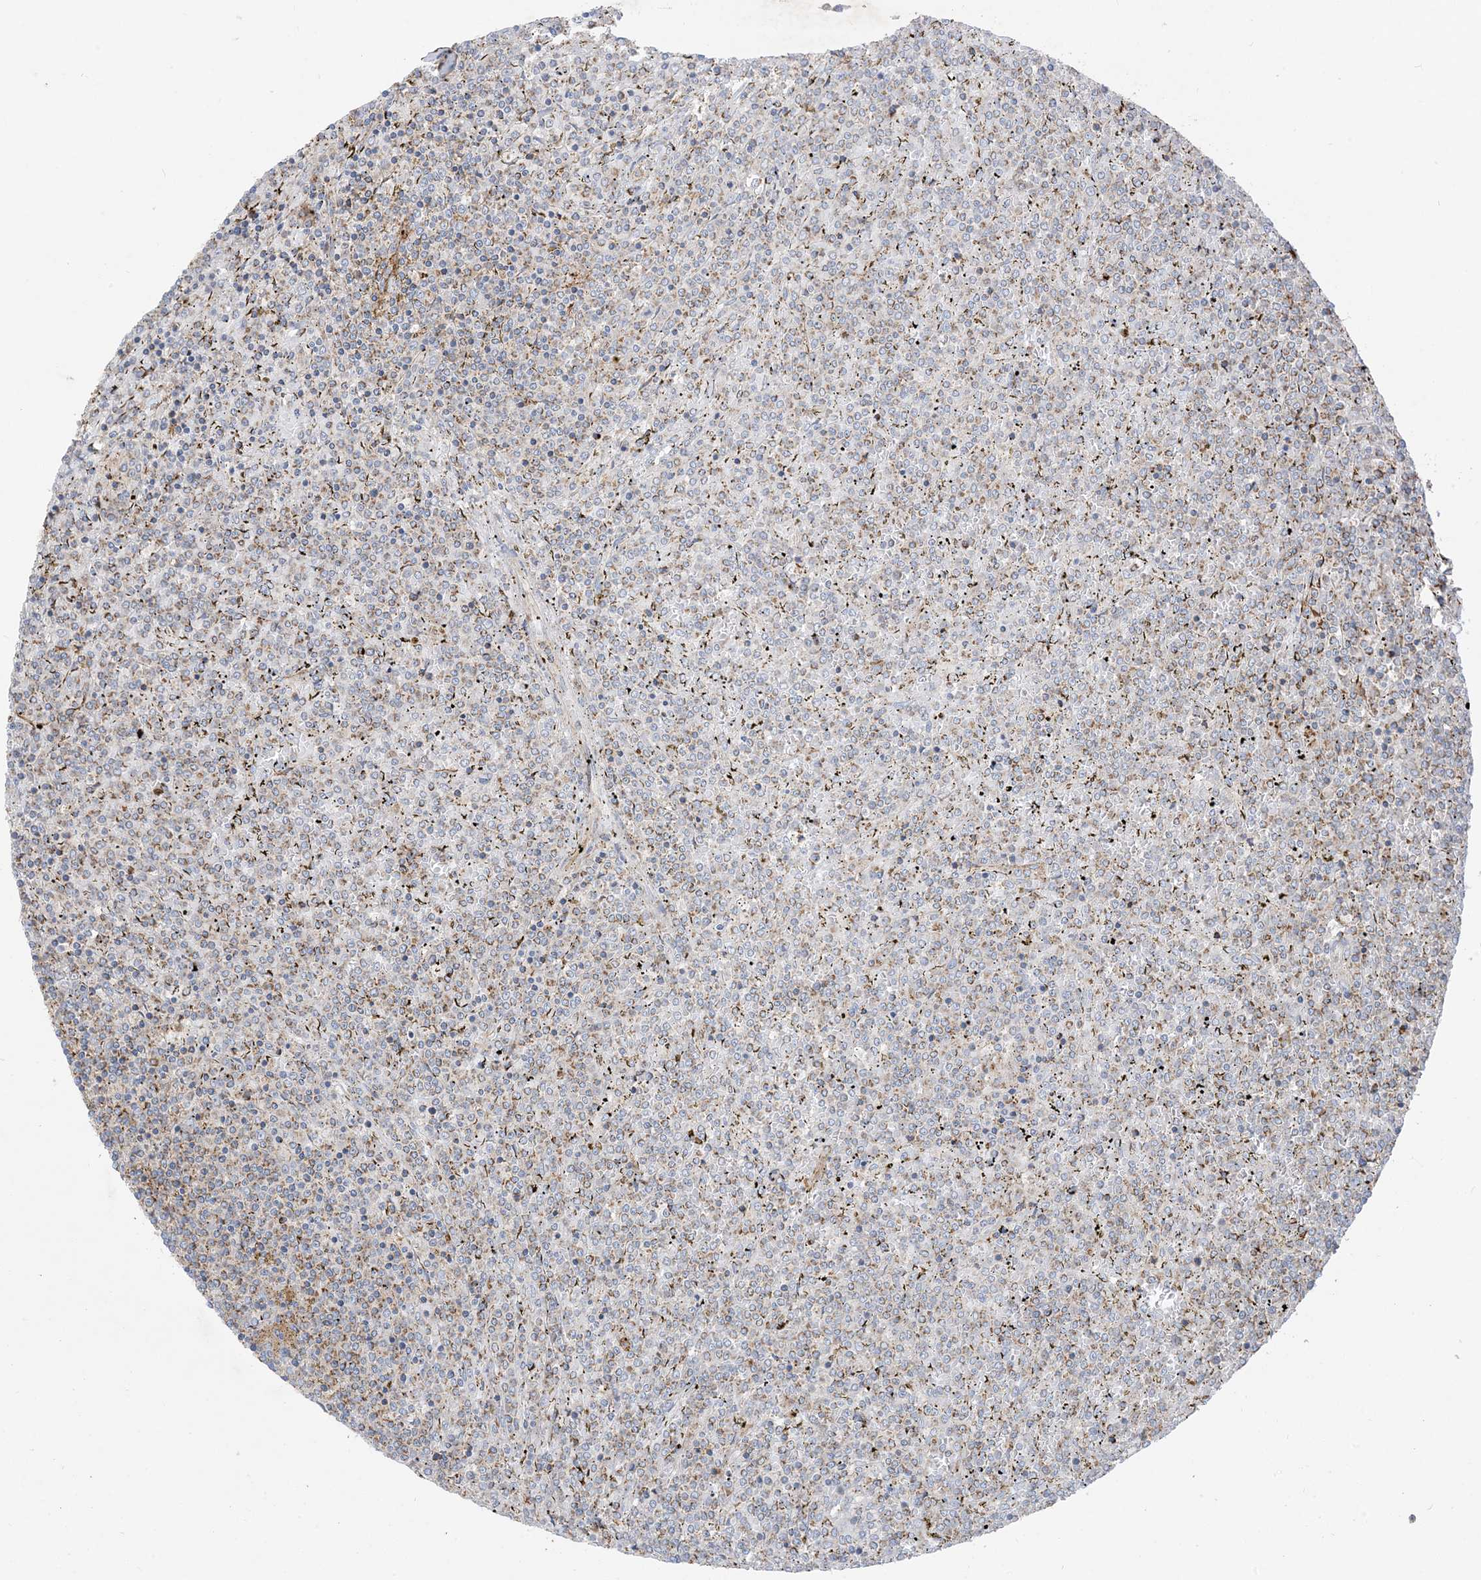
{"staining": {"intensity": "moderate", "quantity": "<25%", "location": "cytoplasmic/membranous"}, "tissue": "lymphoma", "cell_type": "Tumor cells", "image_type": "cancer", "snomed": [{"axis": "morphology", "description": "Malignant lymphoma, non-Hodgkin's type, Low grade"}, {"axis": "topography", "description": "Spleen"}], "caption": "A brown stain highlights moderate cytoplasmic/membranous expression of a protein in human low-grade malignant lymphoma, non-Hodgkin's type tumor cells. The protein of interest is stained brown, and the nuclei are stained in blue (DAB IHC with brightfield microscopy, high magnification).", "gene": "BEND4", "patient": {"sex": "female", "age": 19}}